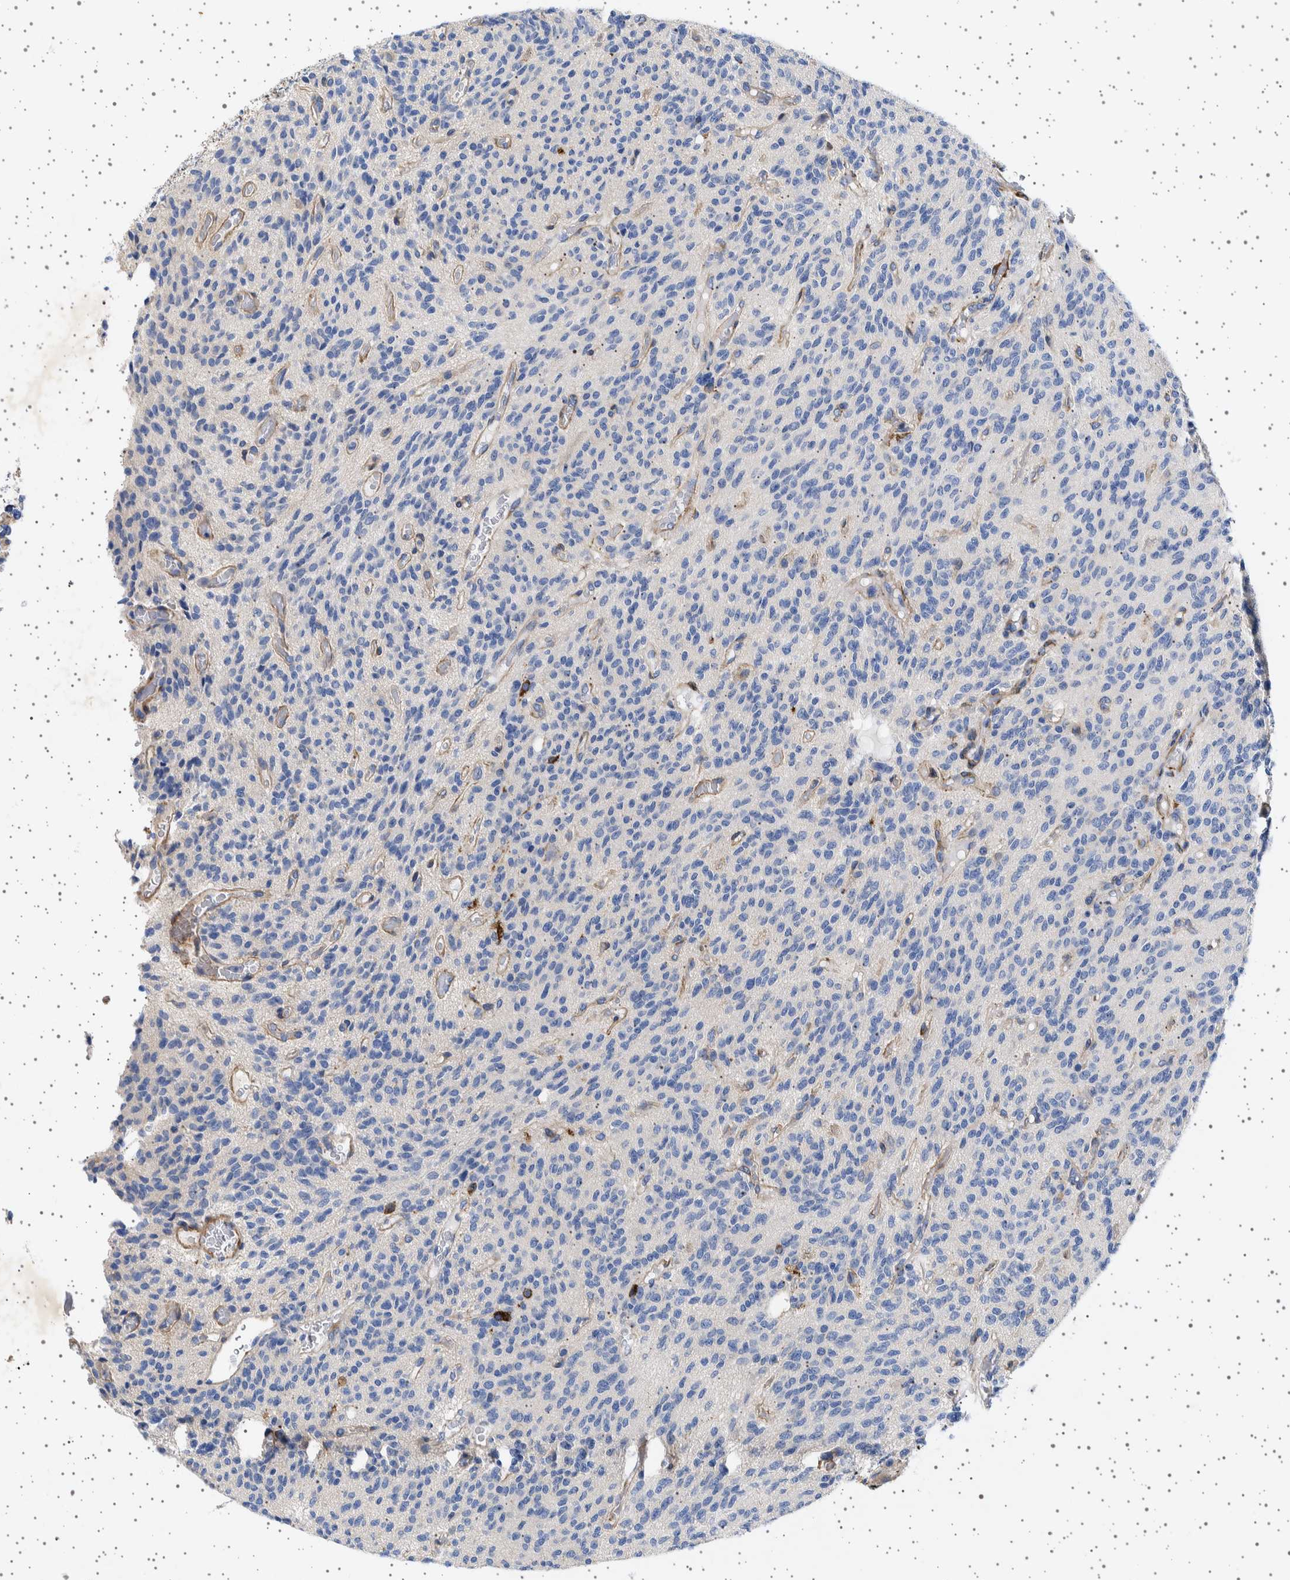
{"staining": {"intensity": "negative", "quantity": "none", "location": "none"}, "tissue": "glioma", "cell_type": "Tumor cells", "image_type": "cancer", "snomed": [{"axis": "morphology", "description": "Glioma, malignant, High grade"}, {"axis": "topography", "description": "Brain"}], "caption": "The image reveals no staining of tumor cells in glioma.", "gene": "SEPTIN4", "patient": {"sex": "male", "age": 34}}